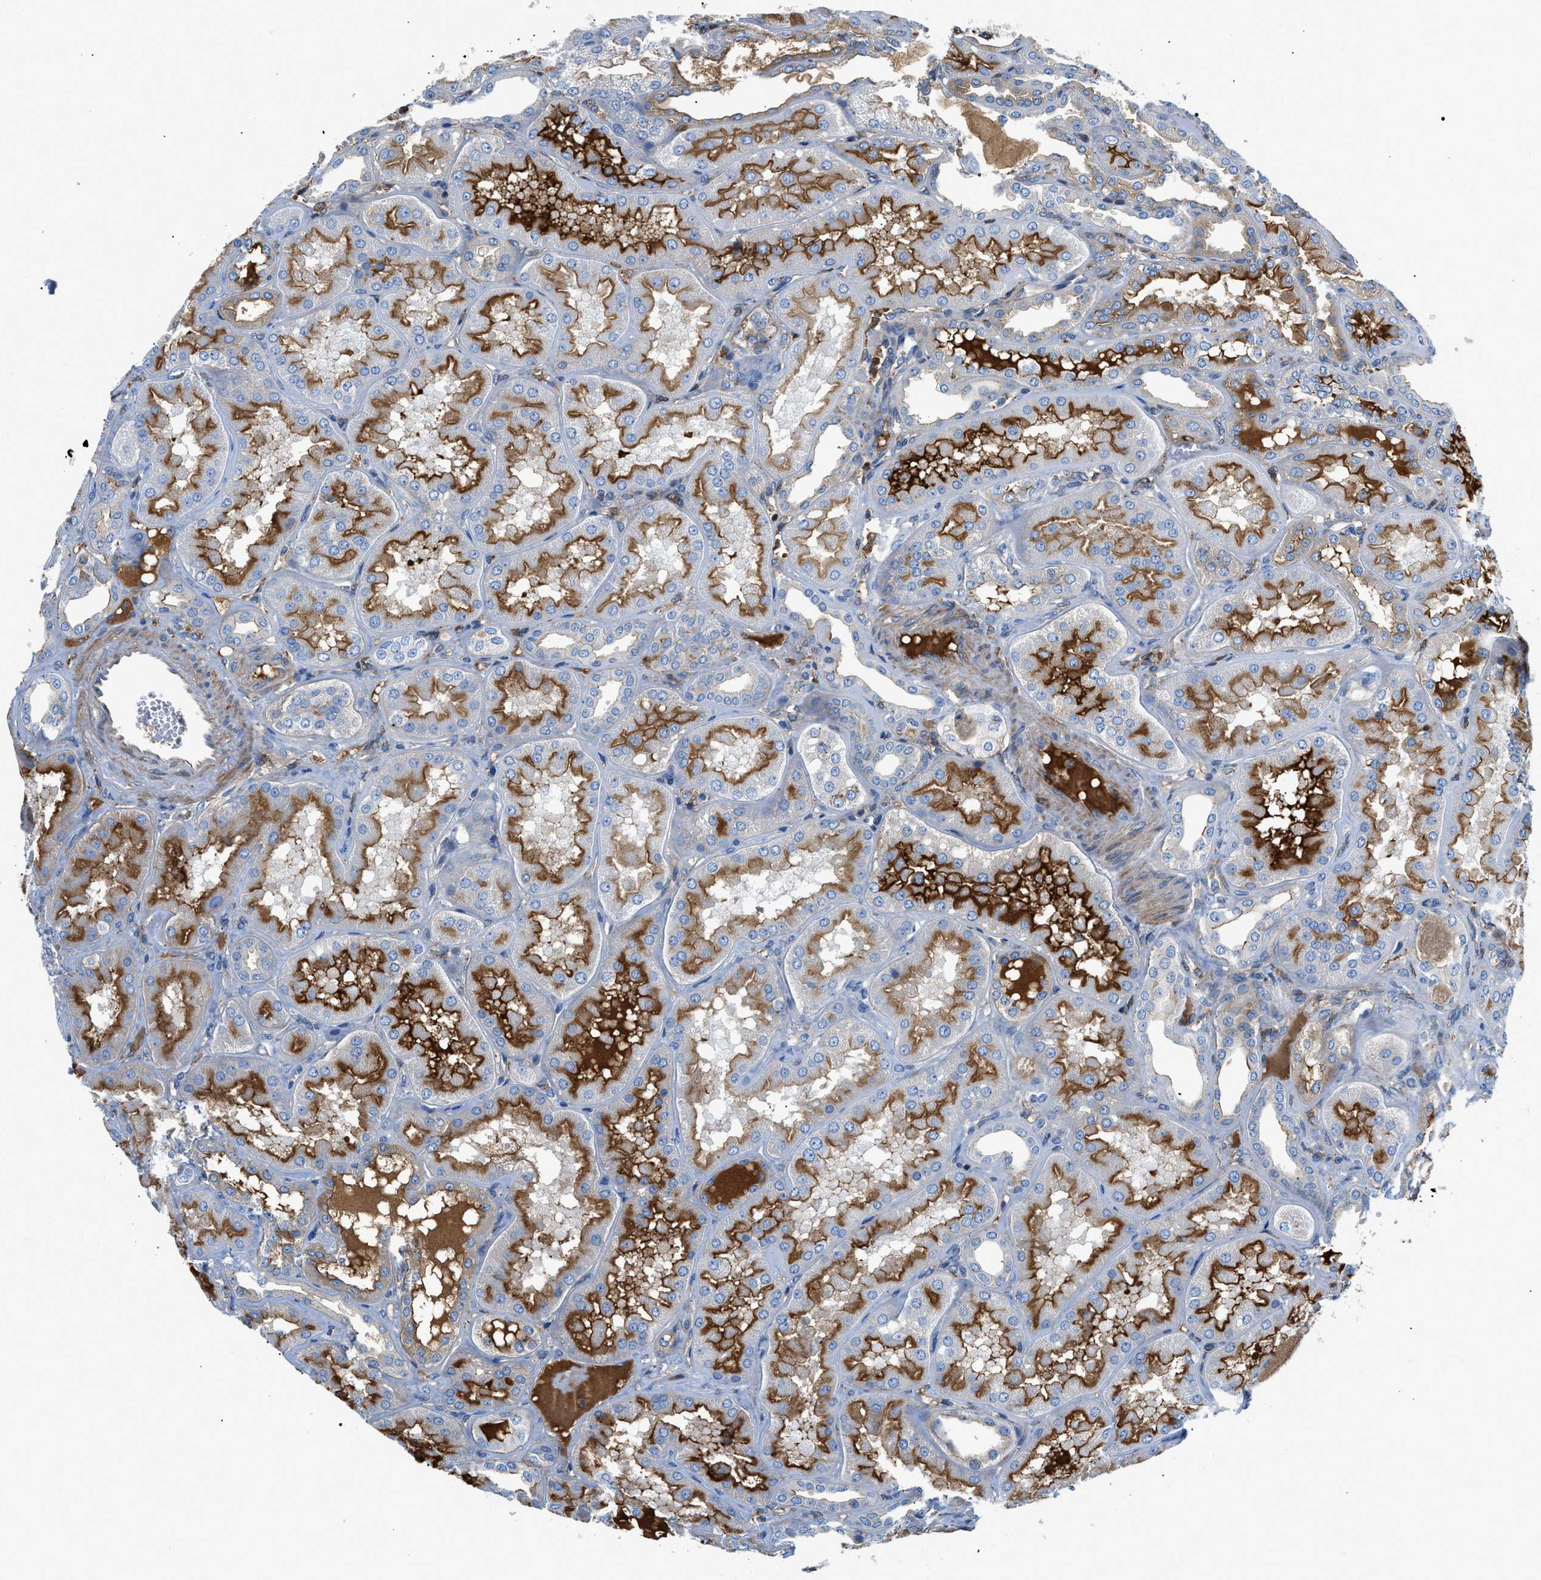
{"staining": {"intensity": "weak", "quantity": "<25%", "location": "cytoplasmic/membranous"}, "tissue": "kidney", "cell_type": "Cells in glomeruli", "image_type": "normal", "snomed": [{"axis": "morphology", "description": "Normal tissue, NOS"}, {"axis": "topography", "description": "Kidney"}], "caption": "An IHC histopathology image of normal kidney is shown. There is no staining in cells in glomeruli of kidney. (DAB (3,3'-diaminobenzidine) immunohistochemistry visualized using brightfield microscopy, high magnification).", "gene": "ATP6V0D1", "patient": {"sex": "female", "age": 56}}